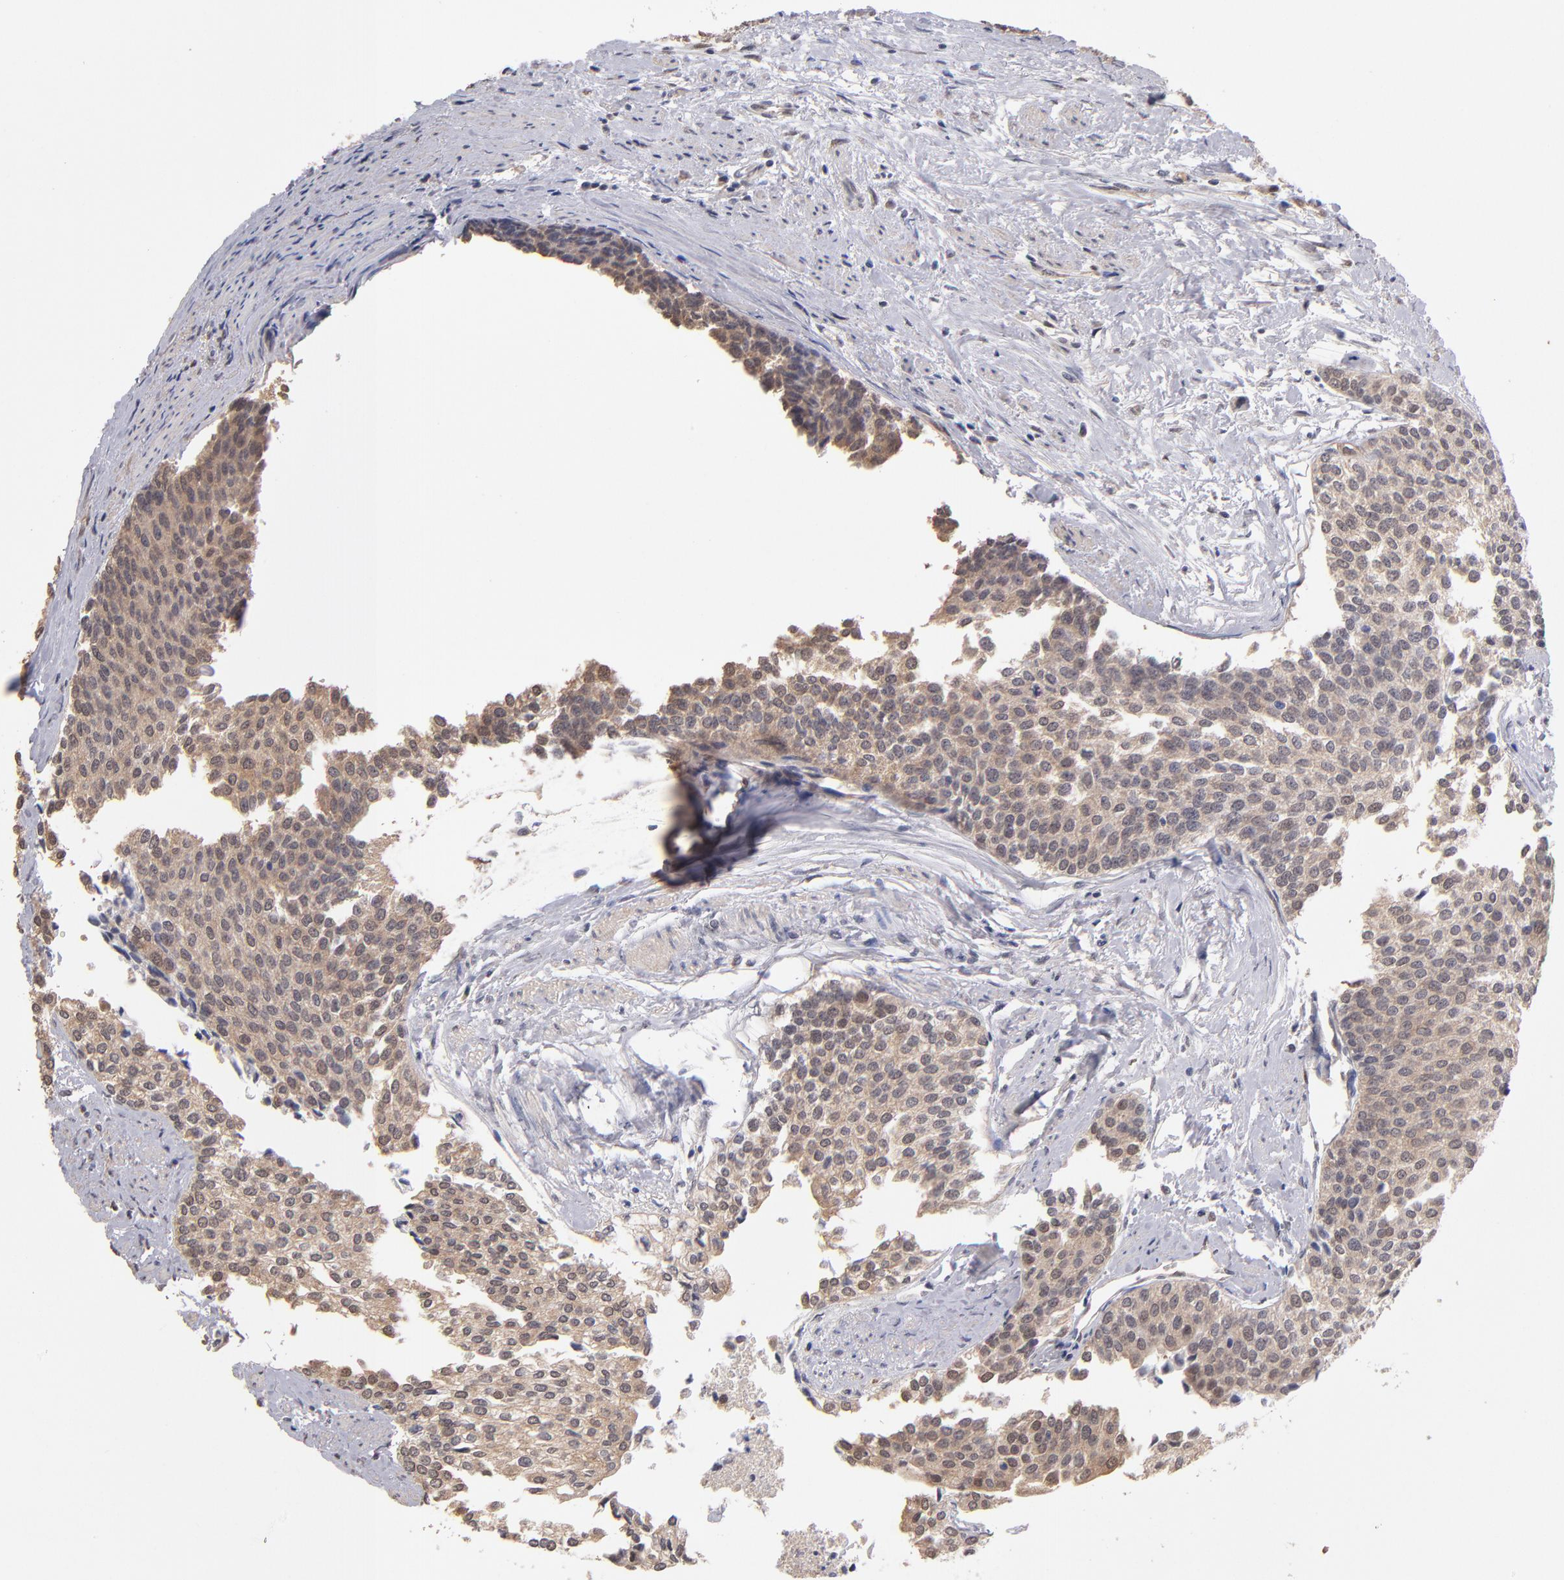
{"staining": {"intensity": "weak", "quantity": ">75%", "location": "cytoplasmic/membranous"}, "tissue": "urothelial cancer", "cell_type": "Tumor cells", "image_type": "cancer", "snomed": [{"axis": "morphology", "description": "Urothelial carcinoma, Low grade"}, {"axis": "topography", "description": "Urinary bladder"}], "caption": "Protein staining of low-grade urothelial carcinoma tissue shows weak cytoplasmic/membranous positivity in approximately >75% of tumor cells.", "gene": "PSMD10", "patient": {"sex": "female", "age": 73}}